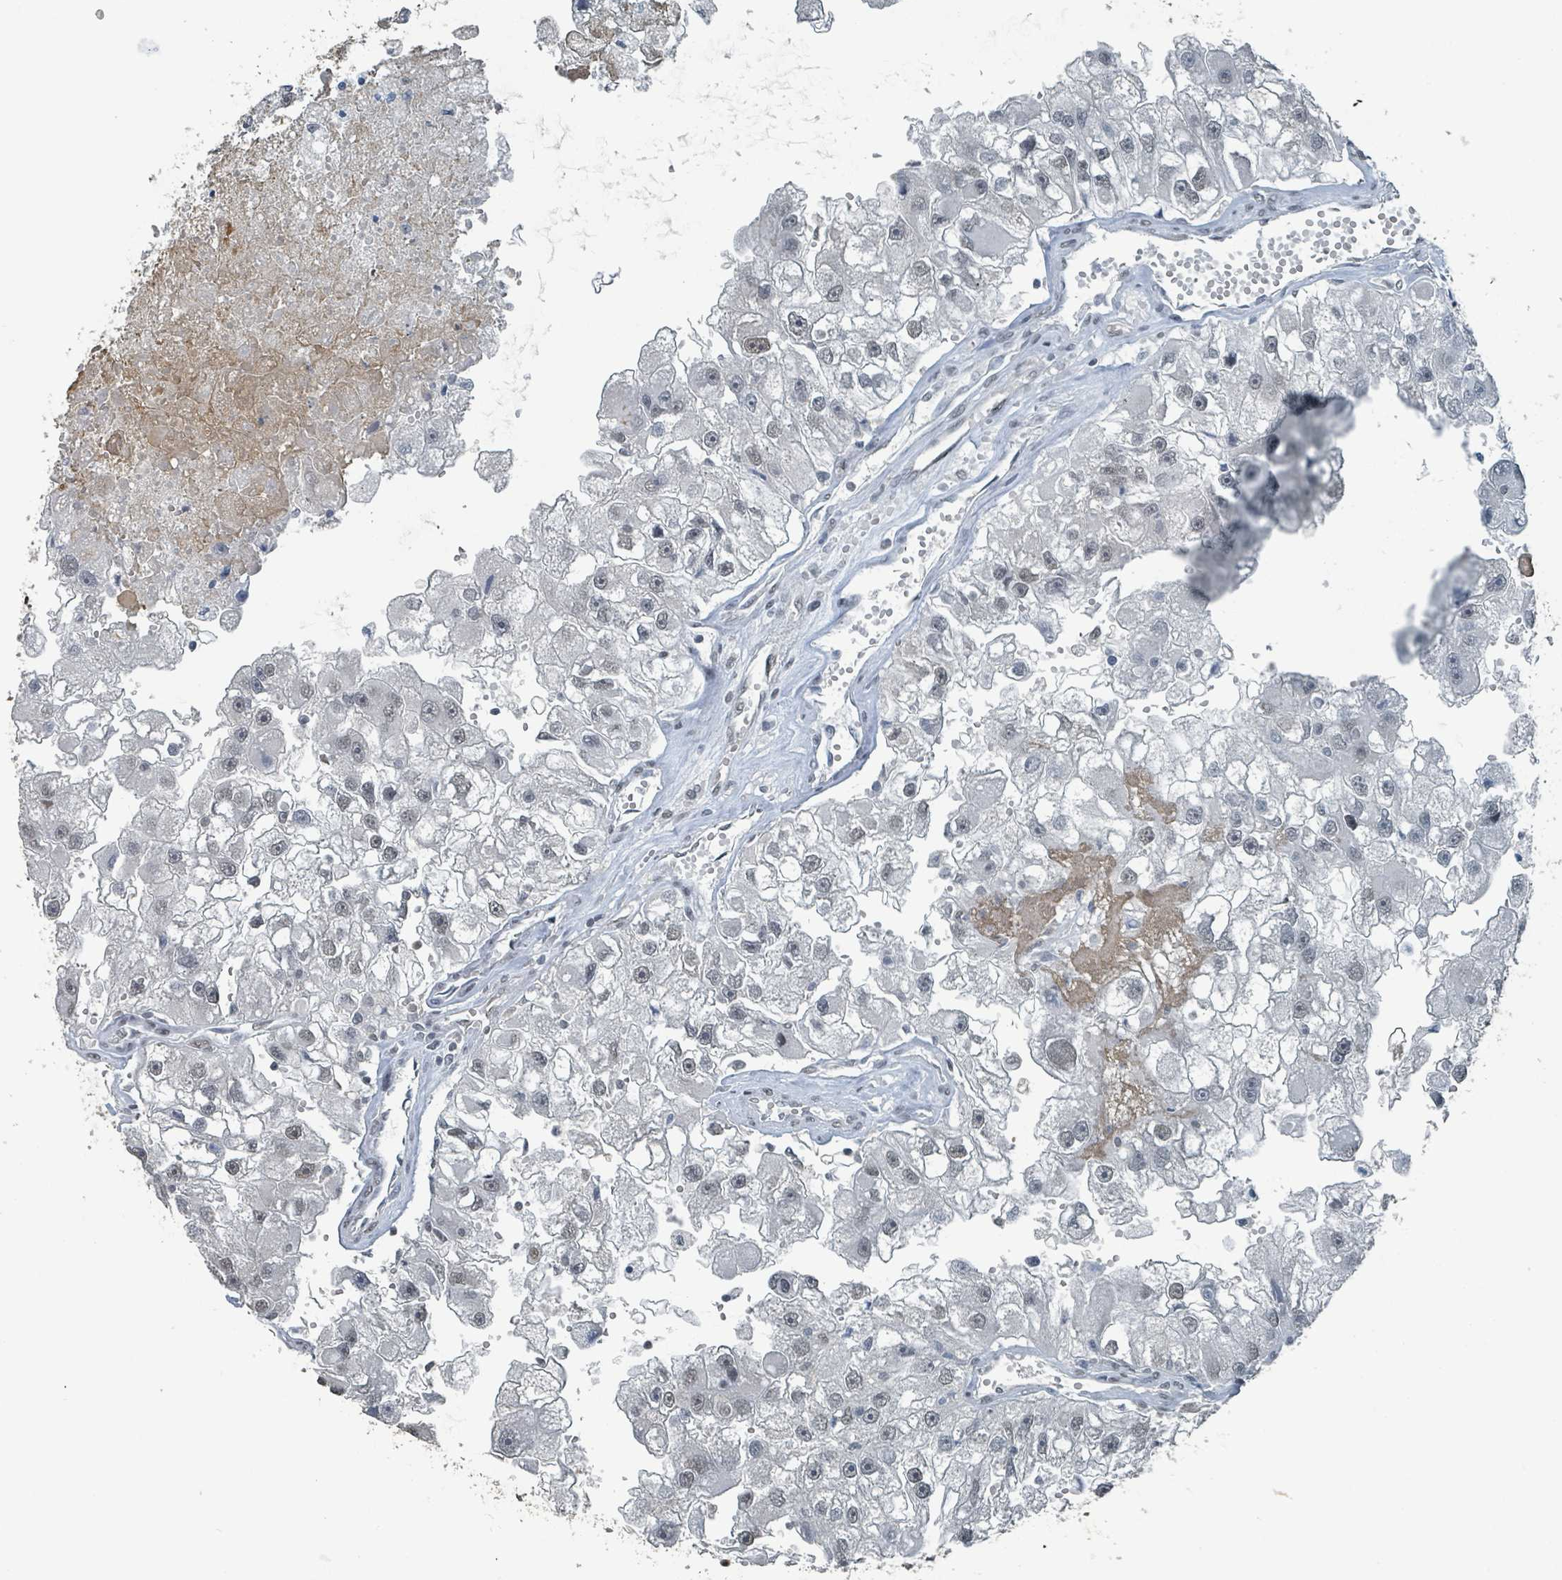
{"staining": {"intensity": "weak", "quantity": "25%-75%", "location": "nuclear"}, "tissue": "renal cancer", "cell_type": "Tumor cells", "image_type": "cancer", "snomed": [{"axis": "morphology", "description": "Adenocarcinoma, NOS"}, {"axis": "topography", "description": "Kidney"}], "caption": "A micrograph of renal cancer (adenocarcinoma) stained for a protein exhibits weak nuclear brown staining in tumor cells.", "gene": "PHIP", "patient": {"sex": "male", "age": 63}}